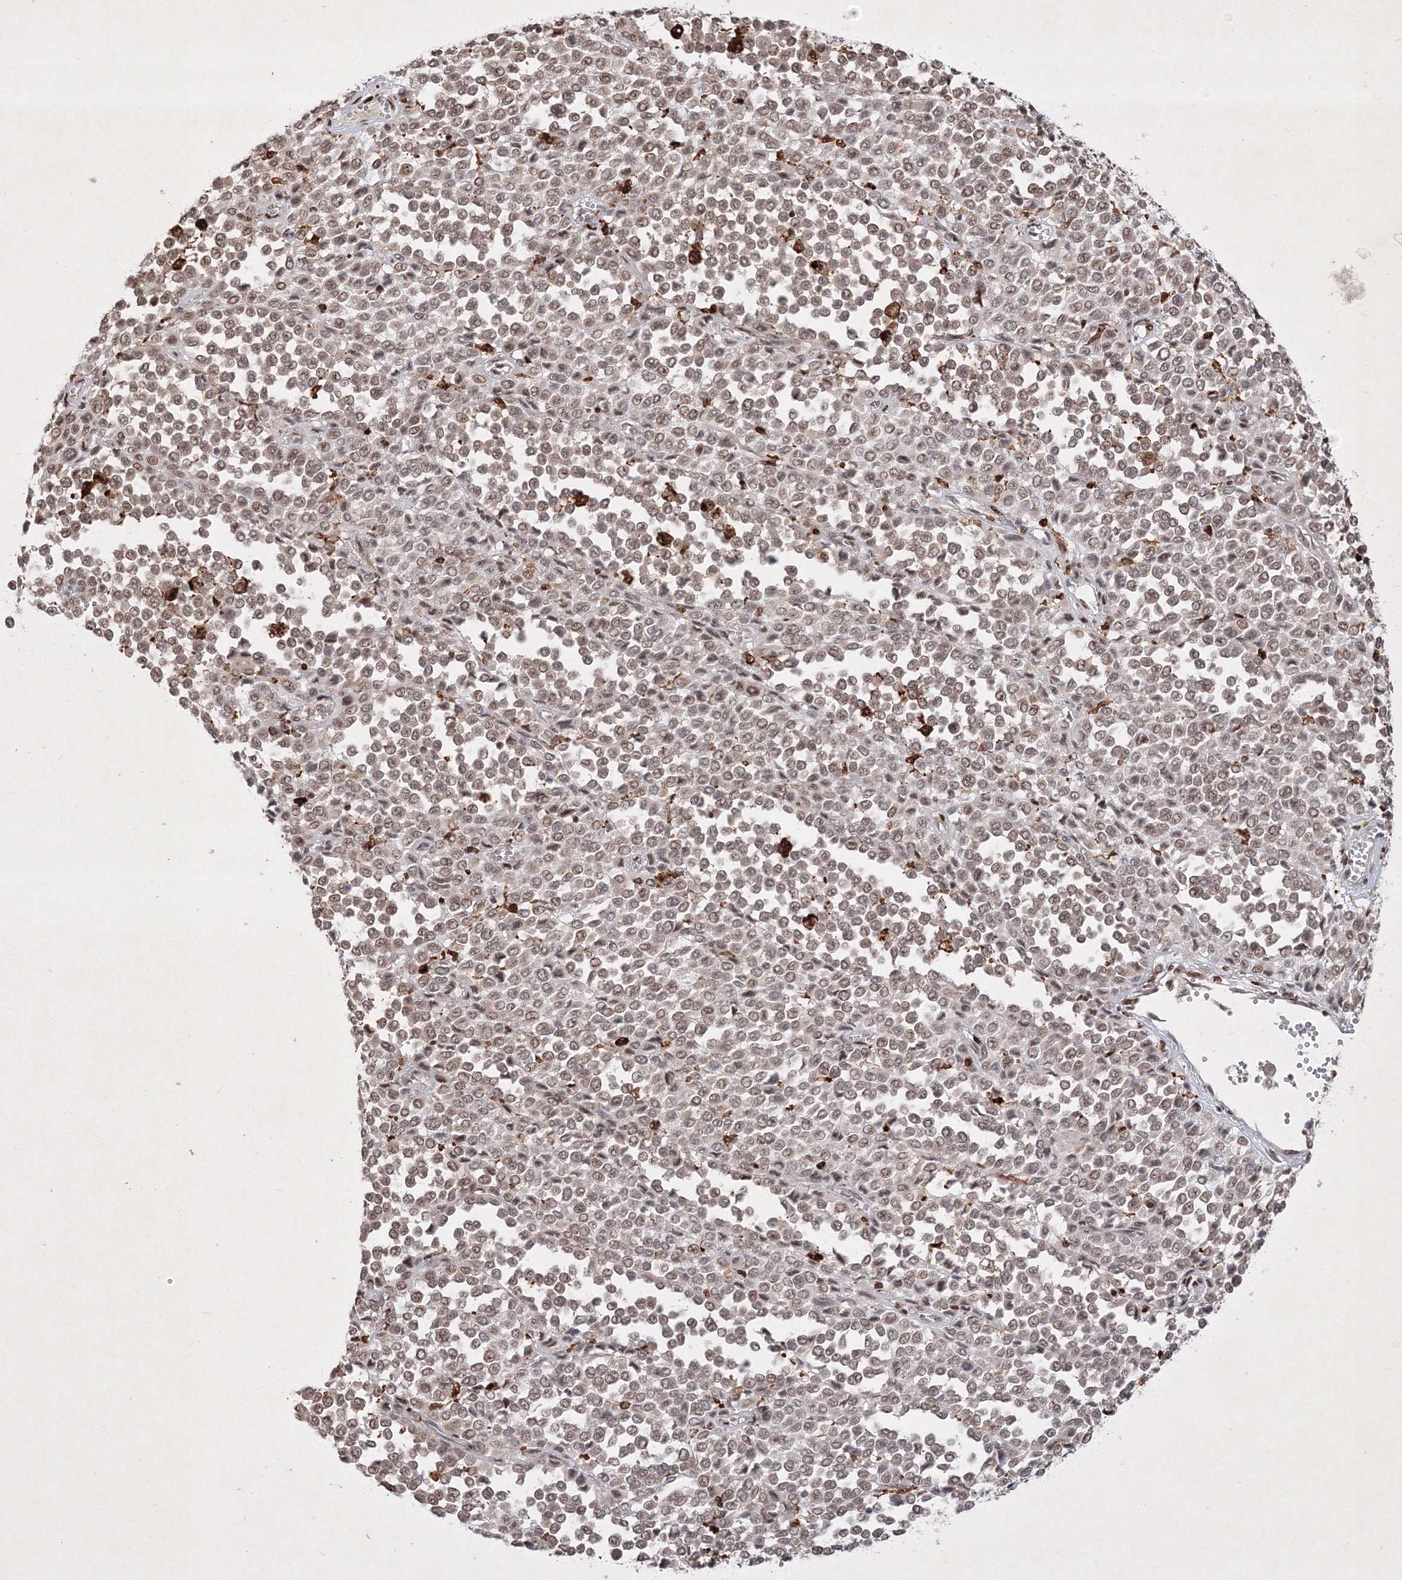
{"staining": {"intensity": "weak", "quantity": "<25%", "location": "nuclear"}, "tissue": "melanoma", "cell_type": "Tumor cells", "image_type": "cancer", "snomed": [{"axis": "morphology", "description": "Malignant melanoma, Metastatic site"}, {"axis": "topography", "description": "Pancreas"}], "caption": "Malignant melanoma (metastatic site) was stained to show a protein in brown. There is no significant positivity in tumor cells.", "gene": "TAB1", "patient": {"sex": "female", "age": 30}}